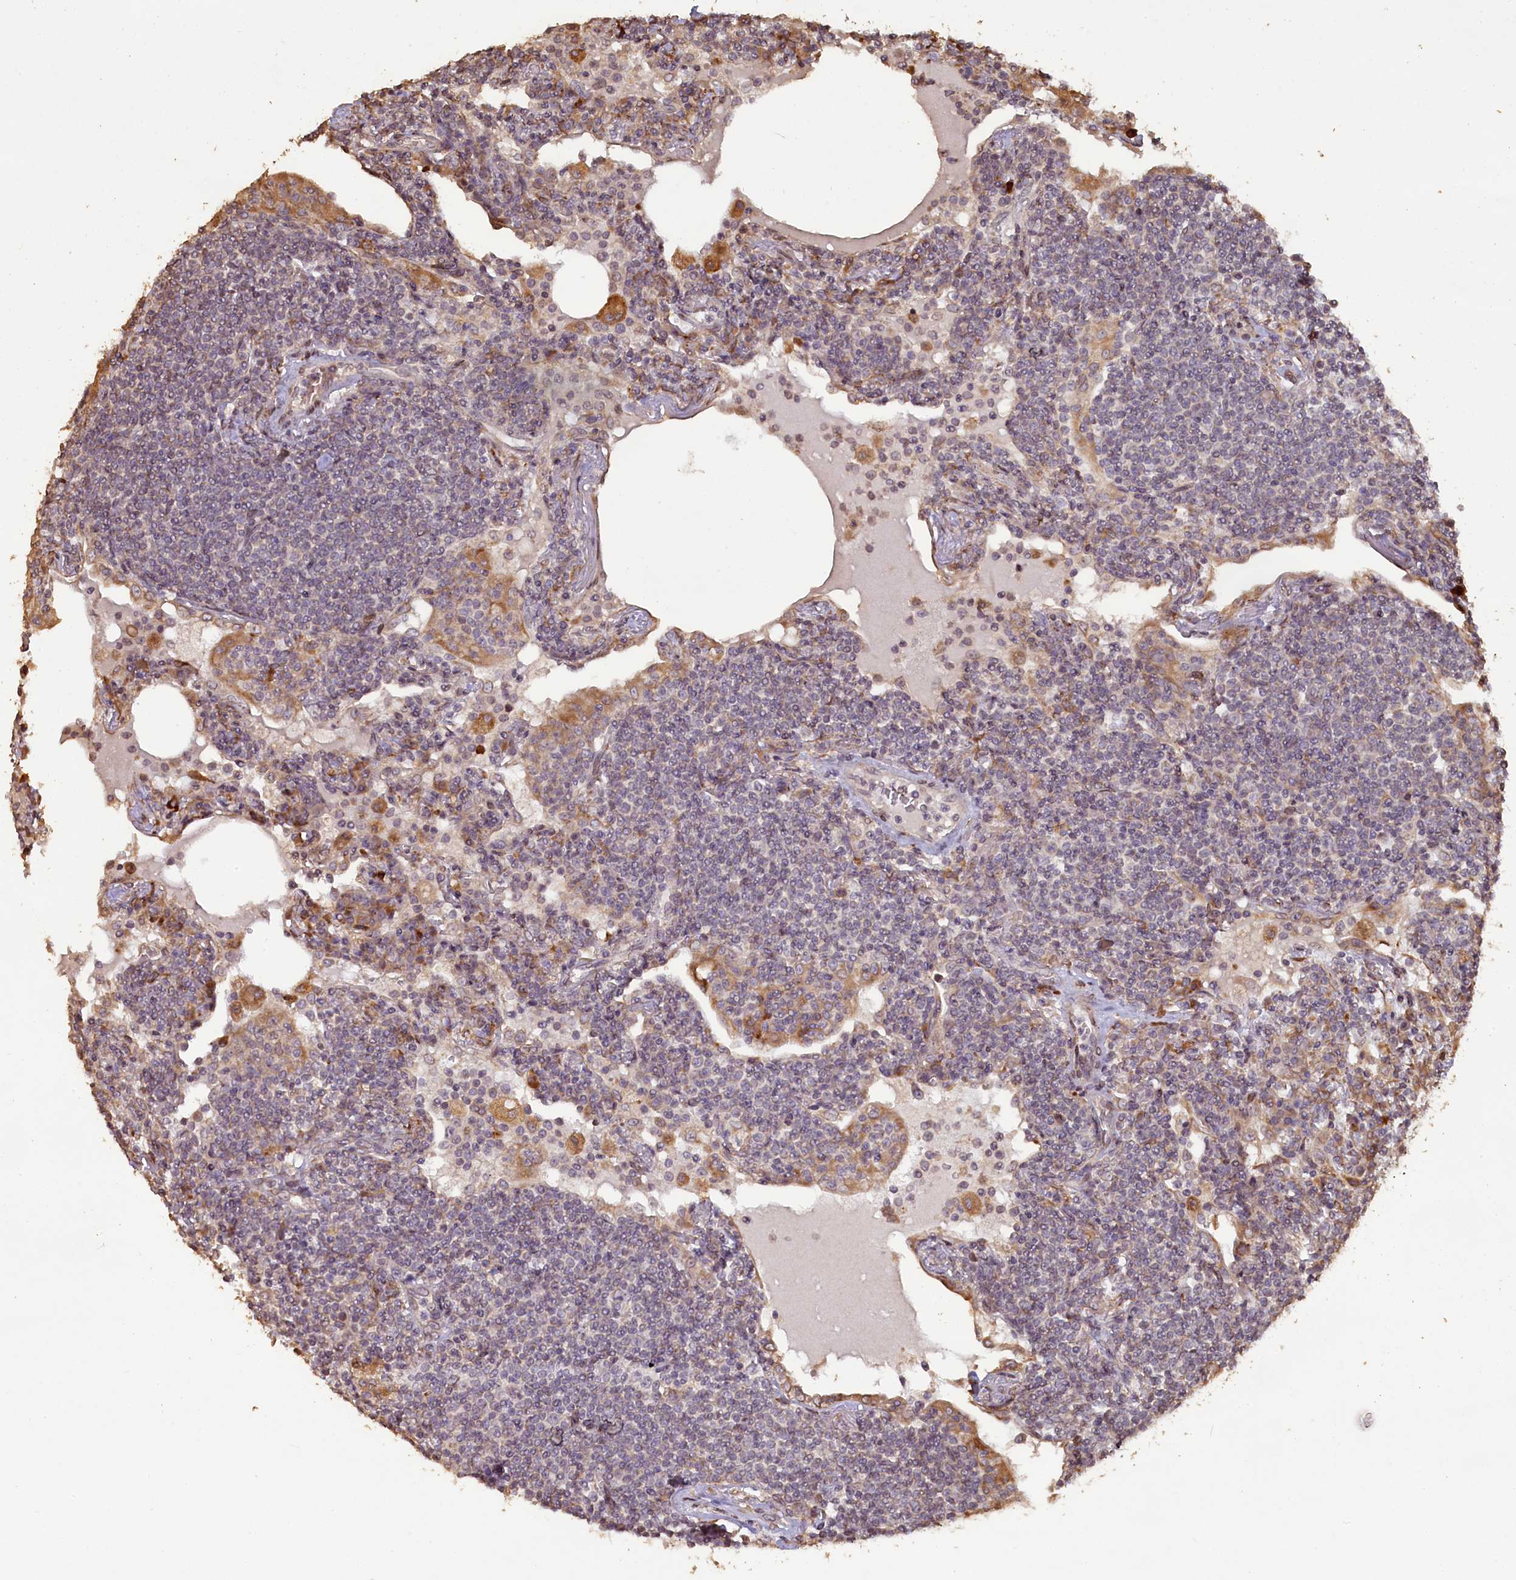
{"staining": {"intensity": "negative", "quantity": "none", "location": "none"}, "tissue": "lymphoma", "cell_type": "Tumor cells", "image_type": "cancer", "snomed": [{"axis": "morphology", "description": "Malignant lymphoma, non-Hodgkin's type, Low grade"}, {"axis": "topography", "description": "Lung"}], "caption": "Immunohistochemistry image of human malignant lymphoma, non-Hodgkin's type (low-grade) stained for a protein (brown), which exhibits no staining in tumor cells.", "gene": "SLC38A7", "patient": {"sex": "female", "age": 71}}